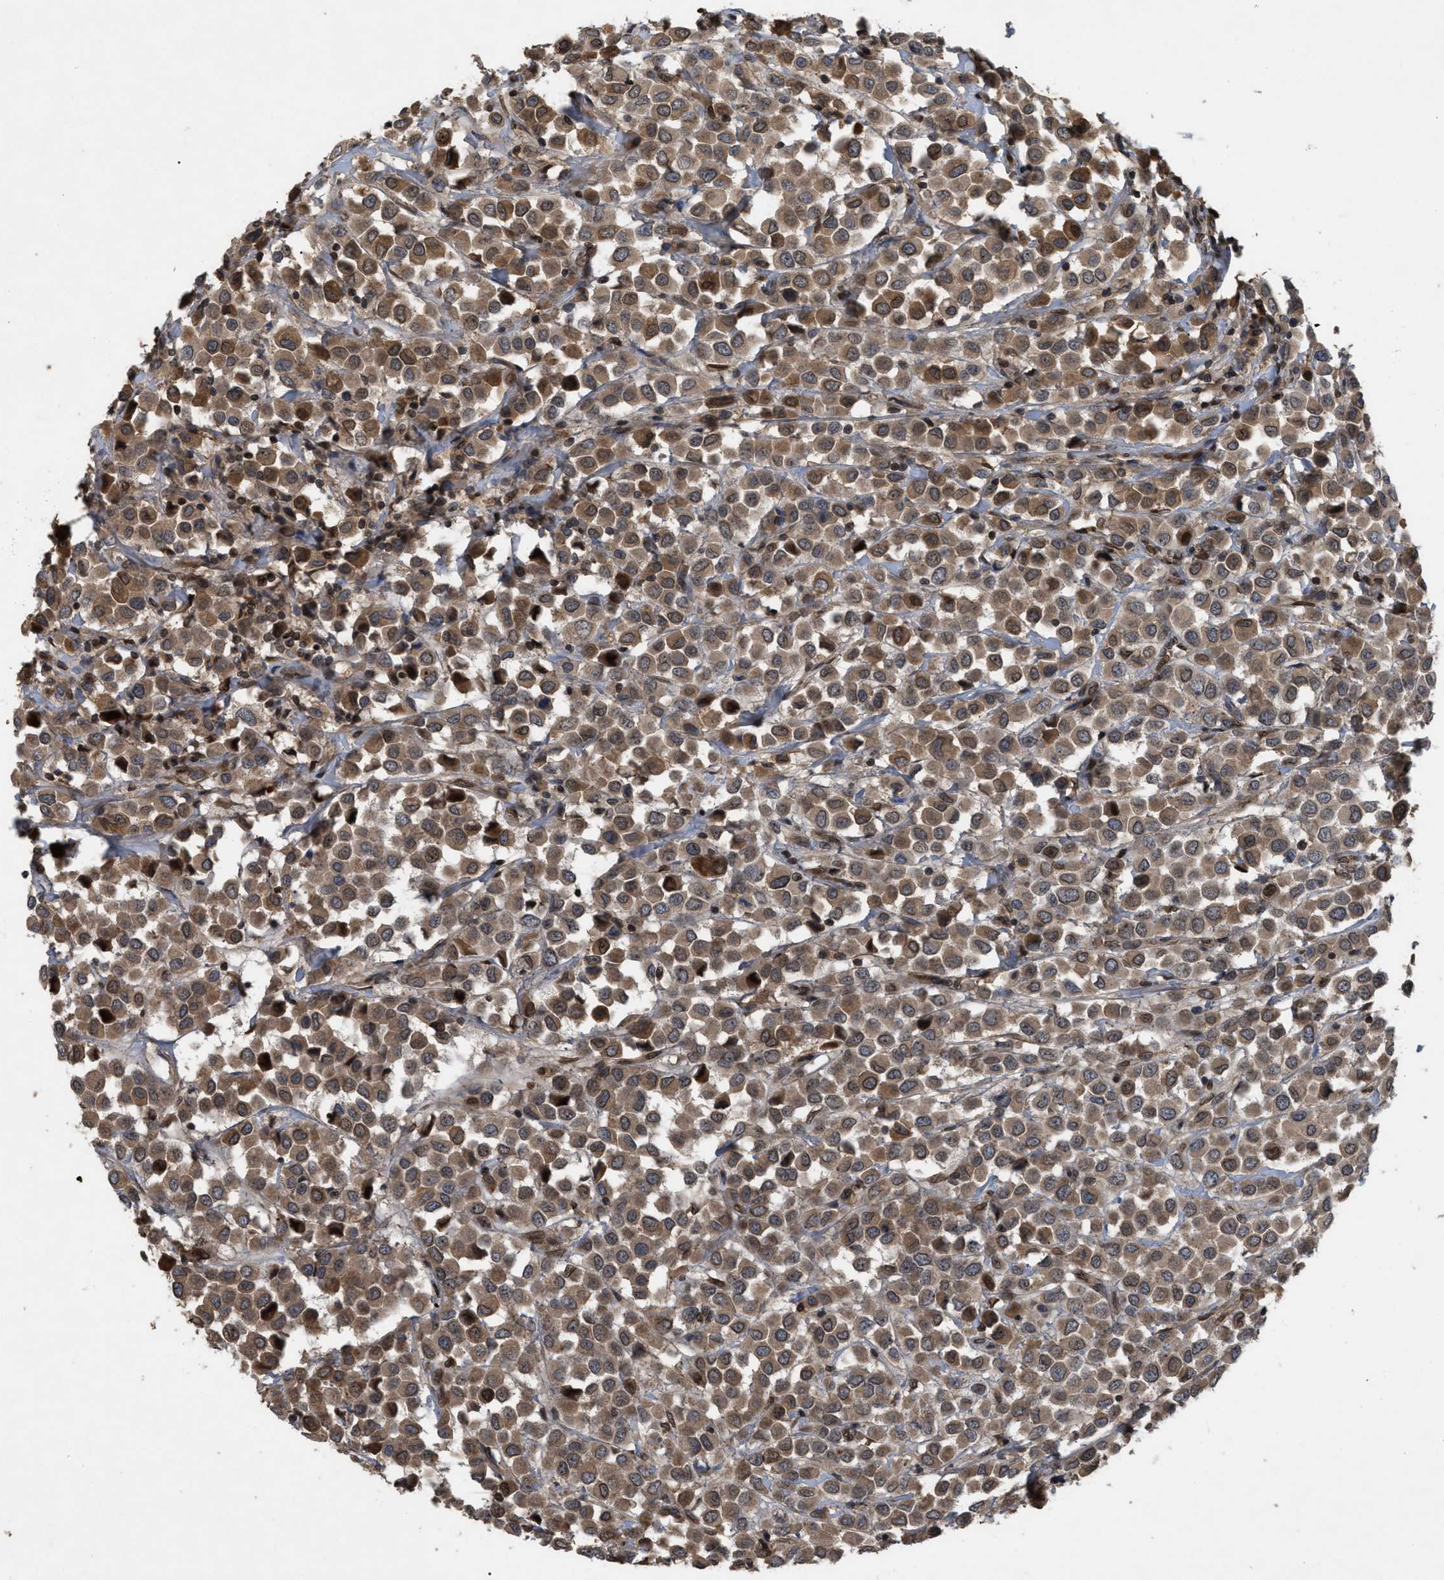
{"staining": {"intensity": "moderate", "quantity": ">75%", "location": "cytoplasmic/membranous,nuclear"}, "tissue": "breast cancer", "cell_type": "Tumor cells", "image_type": "cancer", "snomed": [{"axis": "morphology", "description": "Duct carcinoma"}, {"axis": "topography", "description": "Breast"}], "caption": "DAB (3,3'-diaminobenzidine) immunohistochemical staining of human breast invasive ductal carcinoma displays moderate cytoplasmic/membranous and nuclear protein expression in approximately >75% of tumor cells. (DAB (3,3'-diaminobenzidine) IHC, brown staining for protein, blue staining for nuclei).", "gene": "CRY1", "patient": {"sex": "female", "age": 61}}